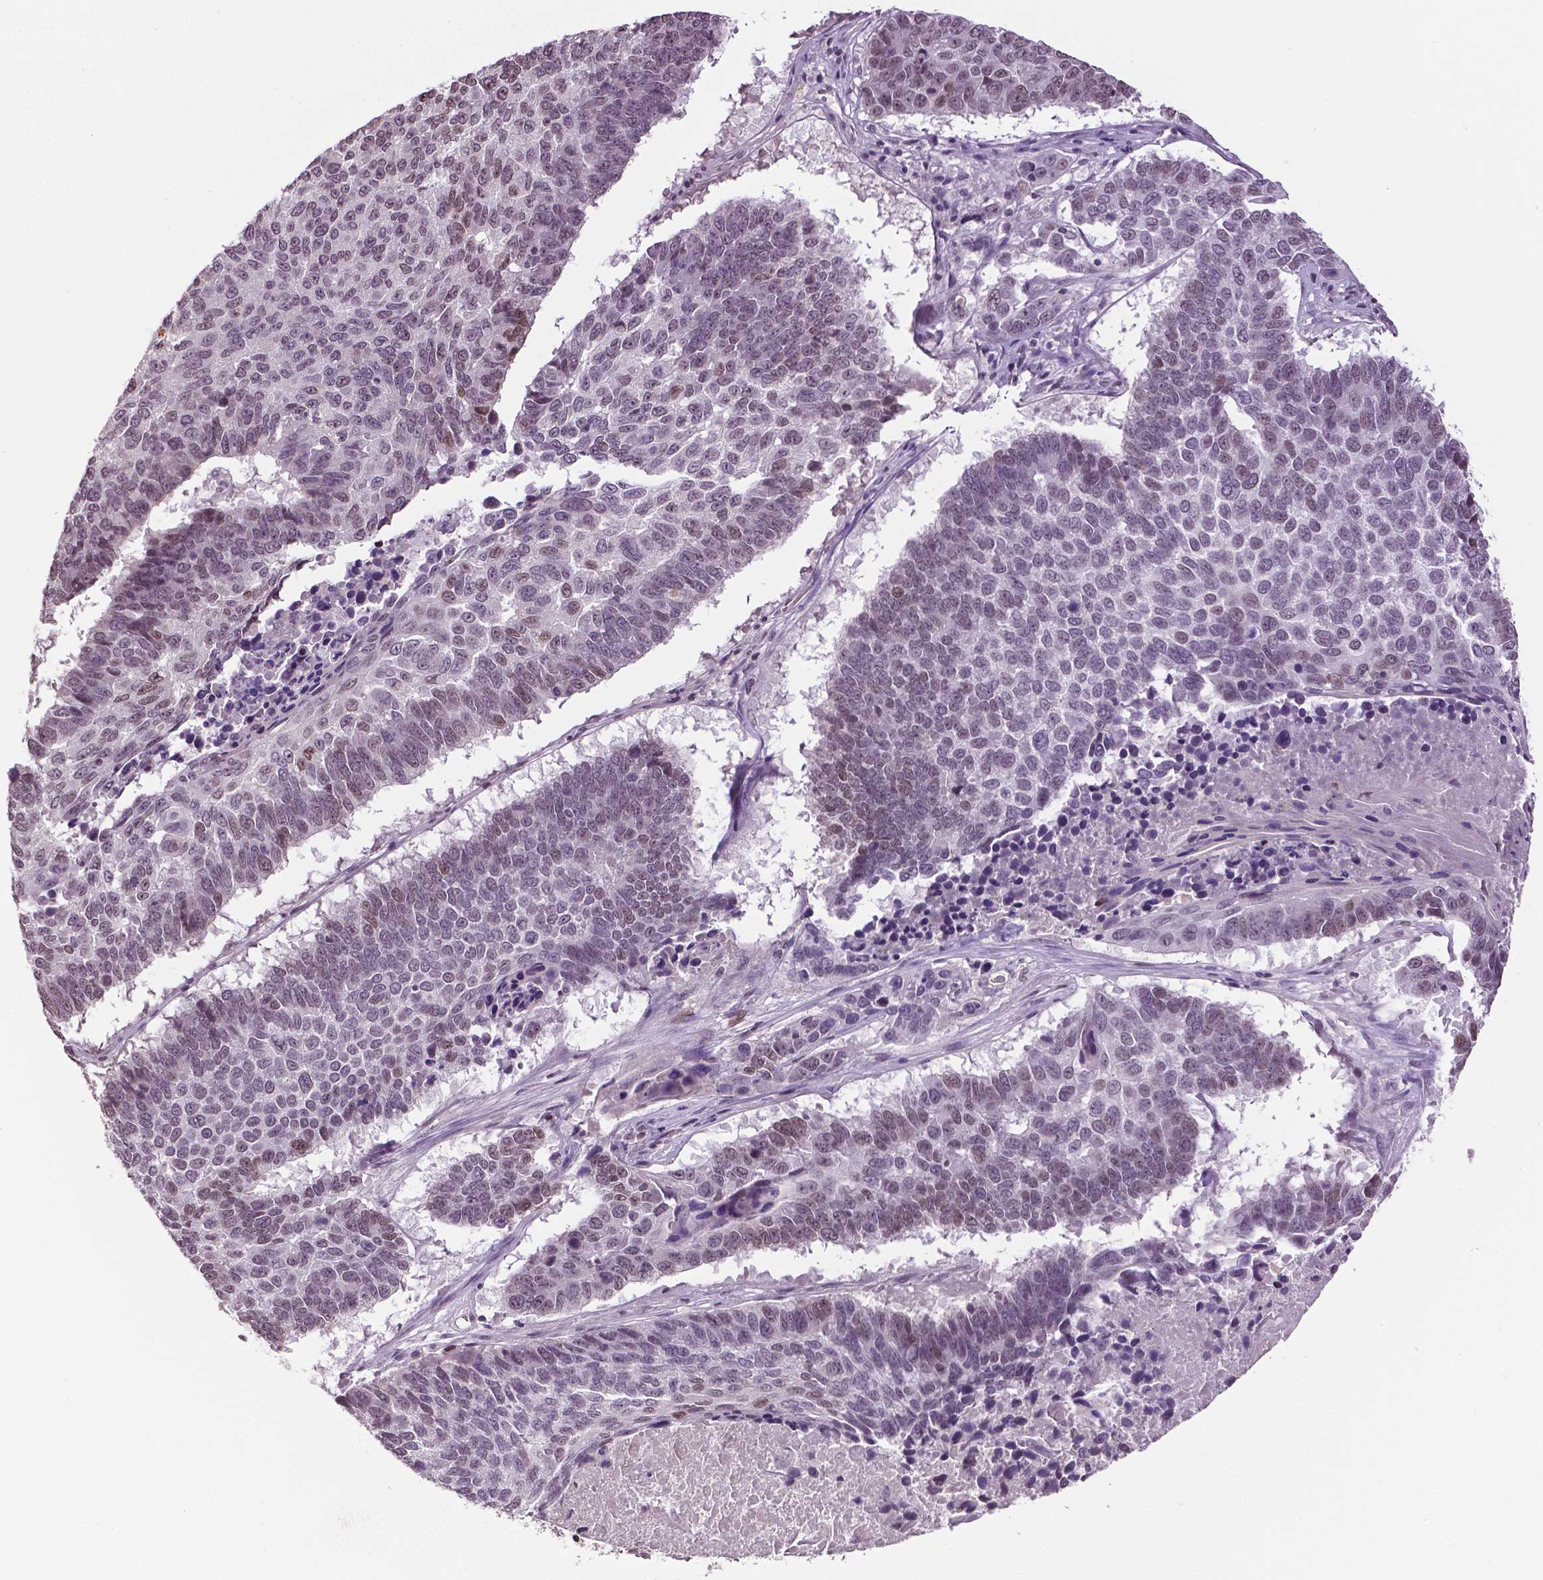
{"staining": {"intensity": "weak", "quantity": "25%-75%", "location": "nuclear"}, "tissue": "lung cancer", "cell_type": "Tumor cells", "image_type": "cancer", "snomed": [{"axis": "morphology", "description": "Squamous cell carcinoma, NOS"}, {"axis": "topography", "description": "Lung"}], "caption": "Weak nuclear expression is identified in about 25%-75% of tumor cells in lung cancer. (Brightfield microscopy of DAB IHC at high magnification).", "gene": "DLX5", "patient": {"sex": "male", "age": 73}}